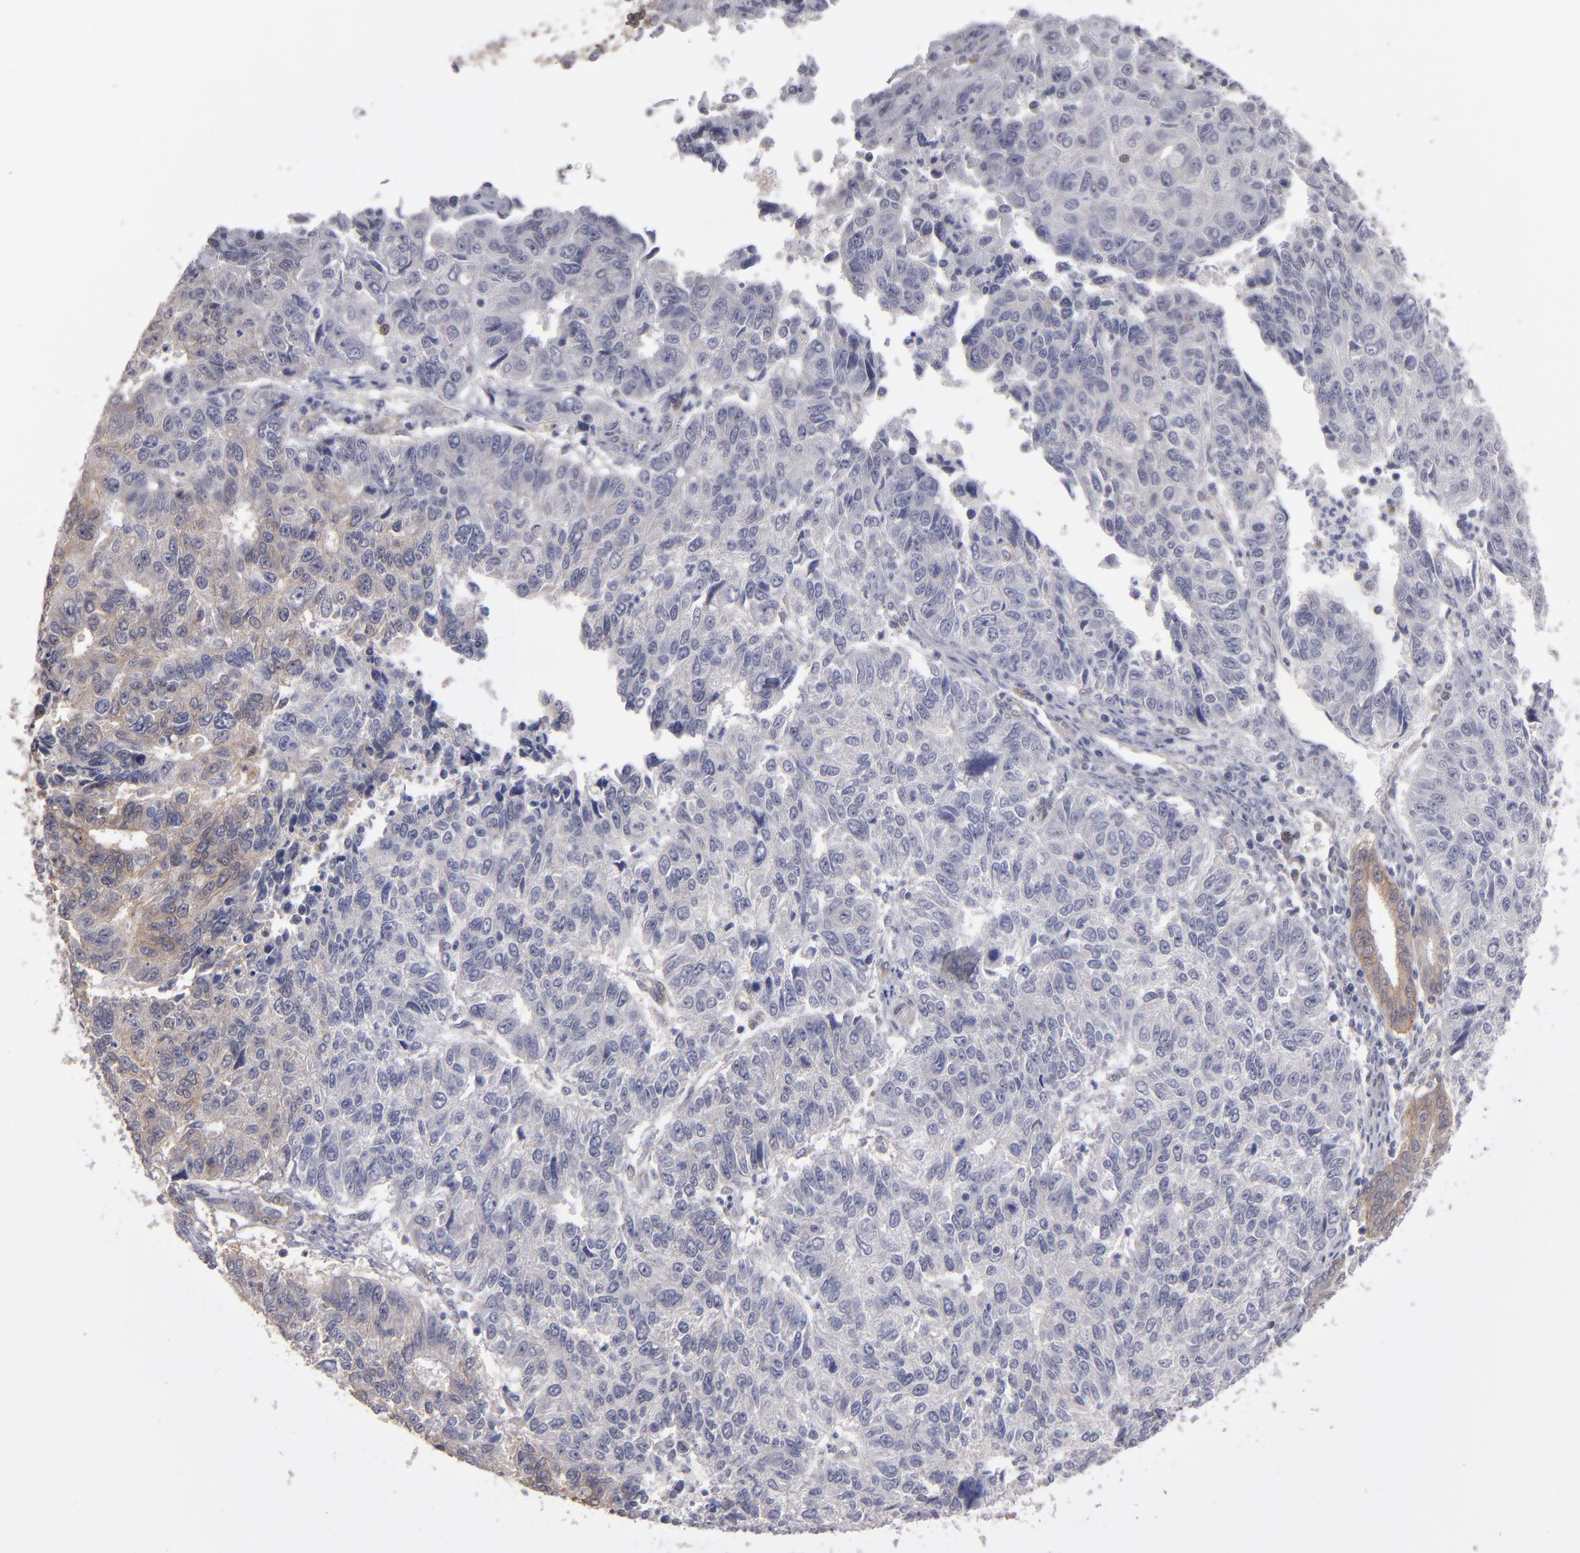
{"staining": {"intensity": "weak", "quantity": ">75%", "location": "cytoplasmic/membranous"}, "tissue": "endometrial cancer", "cell_type": "Tumor cells", "image_type": "cancer", "snomed": [{"axis": "morphology", "description": "Adenocarcinoma, NOS"}, {"axis": "topography", "description": "Endometrium"}], "caption": "A histopathology image showing weak cytoplasmic/membranous positivity in about >75% of tumor cells in endometrial cancer, as visualized by brown immunohistochemical staining.", "gene": "NDRG2", "patient": {"sex": "female", "age": 42}}